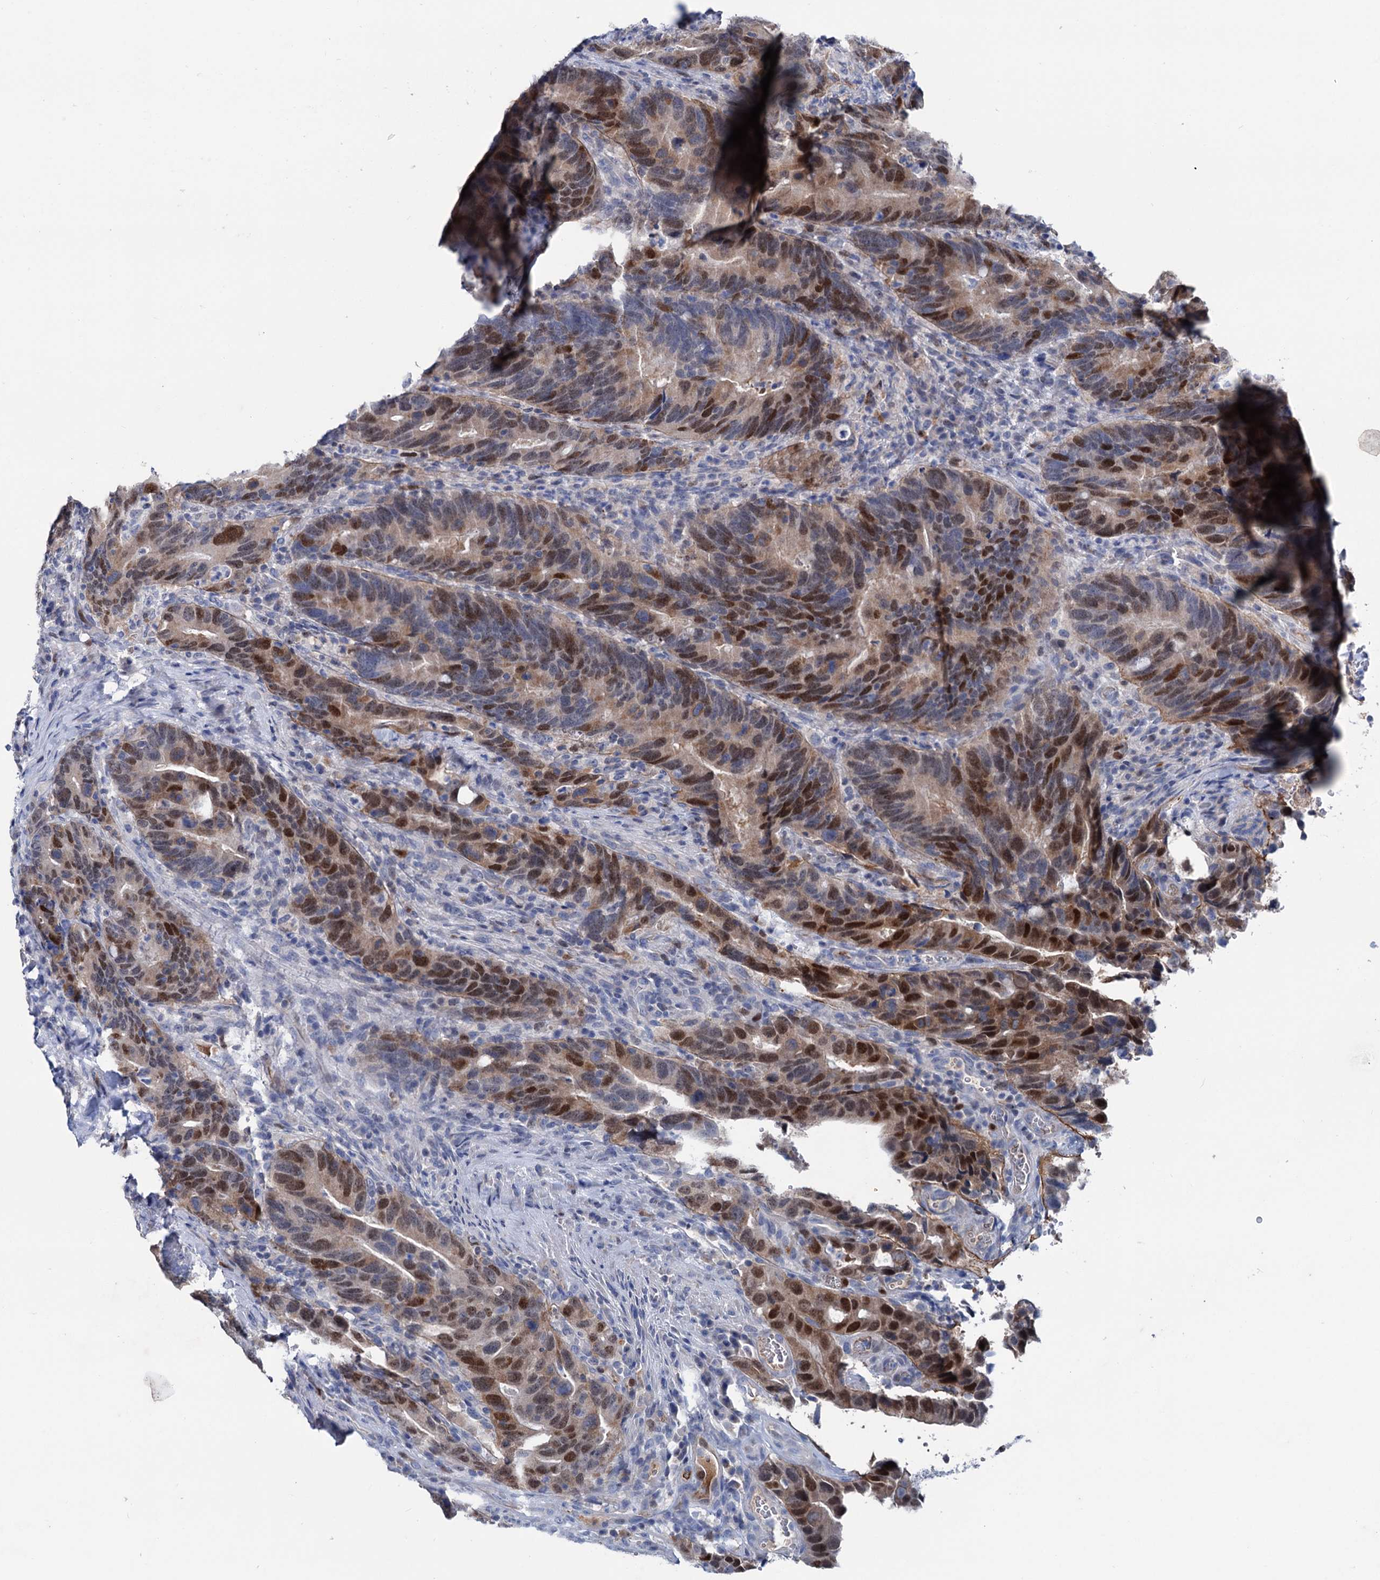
{"staining": {"intensity": "moderate", "quantity": "25%-75%", "location": "nuclear"}, "tissue": "colorectal cancer", "cell_type": "Tumor cells", "image_type": "cancer", "snomed": [{"axis": "morphology", "description": "Adenocarcinoma, NOS"}, {"axis": "topography", "description": "Colon"}], "caption": "Human colorectal cancer stained for a protein (brown) reveals moderate nuclear positive staining in approximately 25%-75% of tumor cells.", "gene": "FAM111B", "patient": {"sex": "female", "age": 66}}